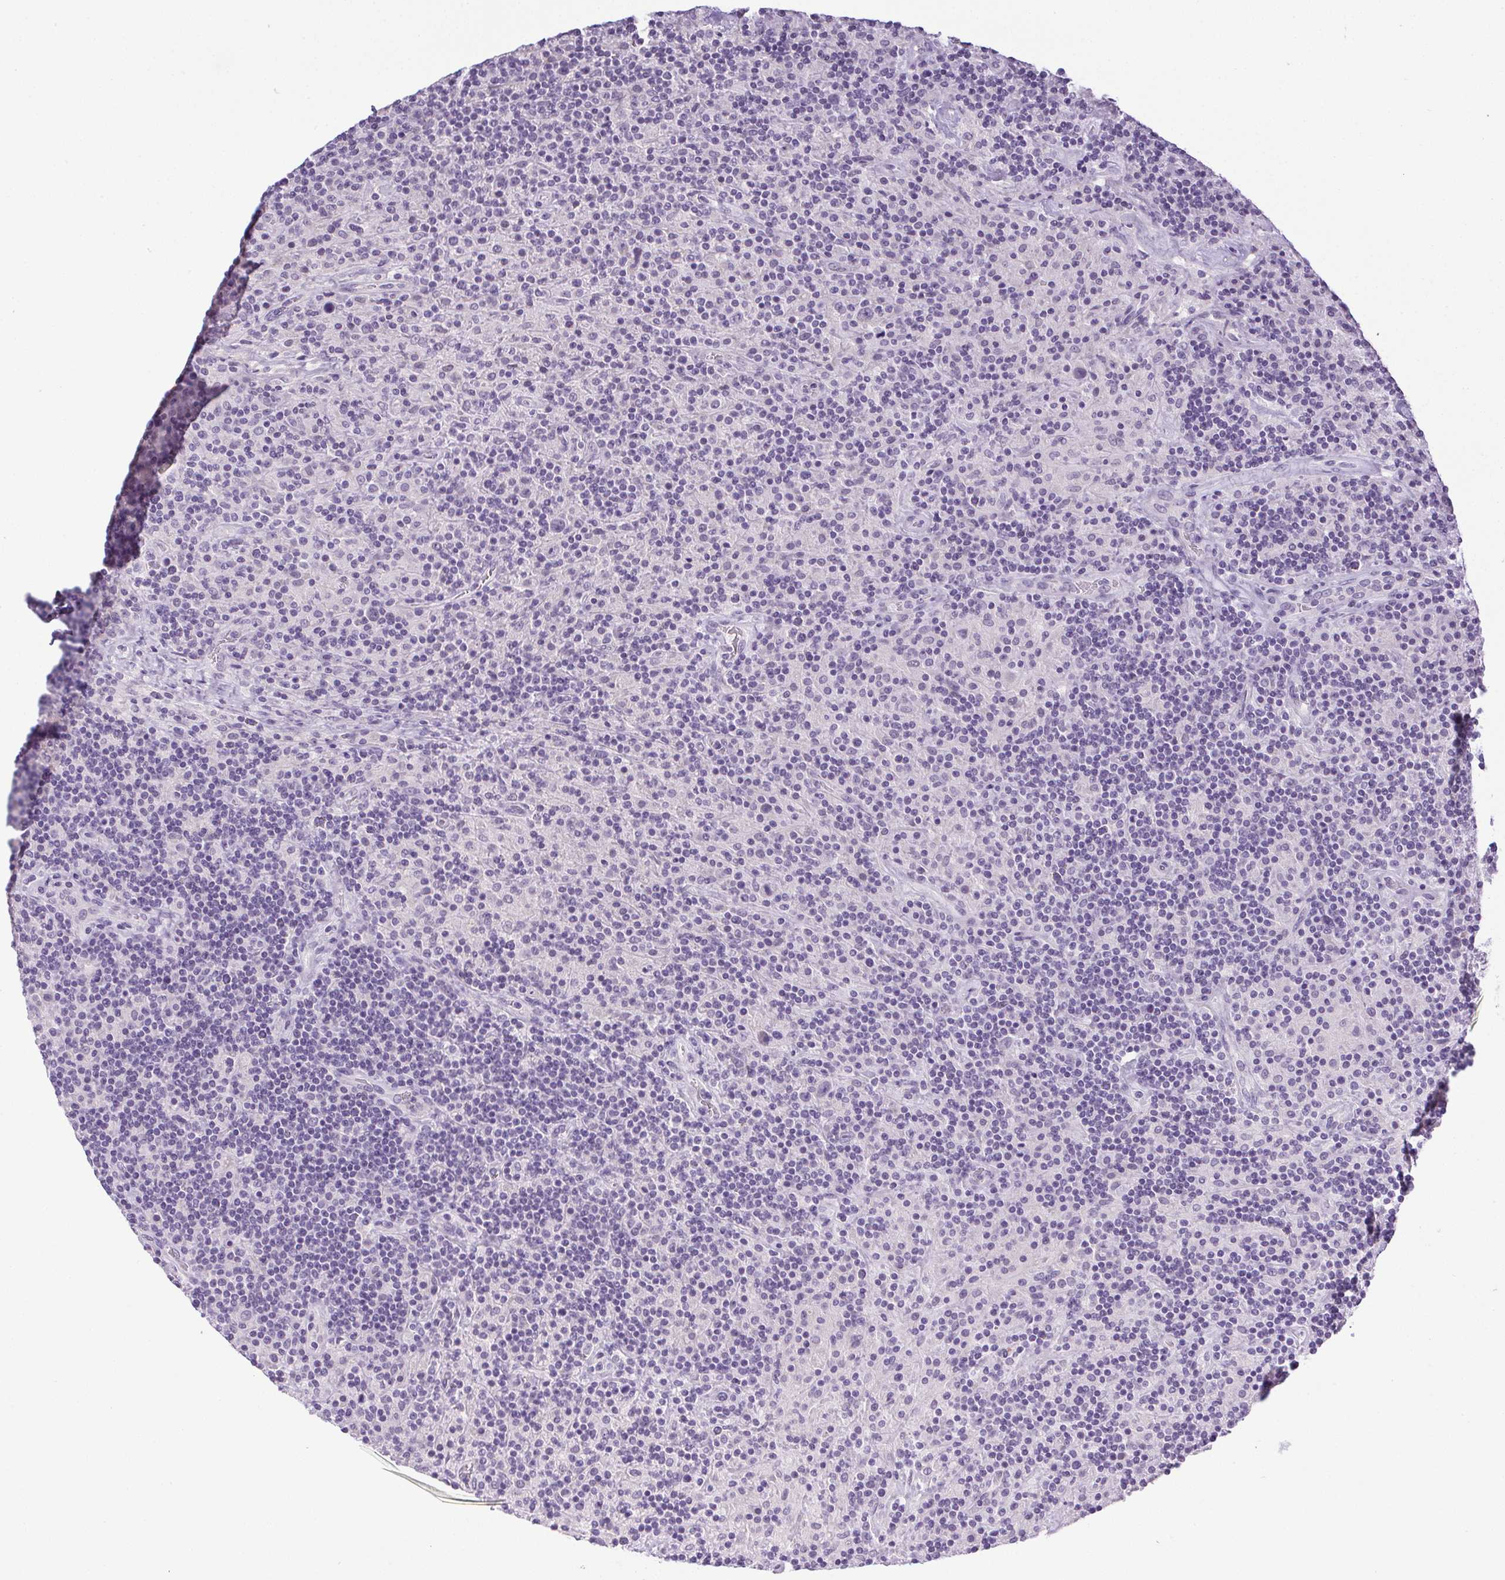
{"staining": {"intensity": "negative", "quantity": "none", "location": "none"}, "tissue": "lymphoma", "cell_type": "Tumor cells", "image_type": "cancer", "snomed": [{"axis": "morphology", "description": "Hodgkin's disease, NOS"}, {"axis": "topography", "description": "Lymph node"}], "caption": "Lymphoma was stained to show a protein in brown. There is no significant staining in tumor cells.", "gene": "PRL", "patient": {"sex": "male", "age": 70}}